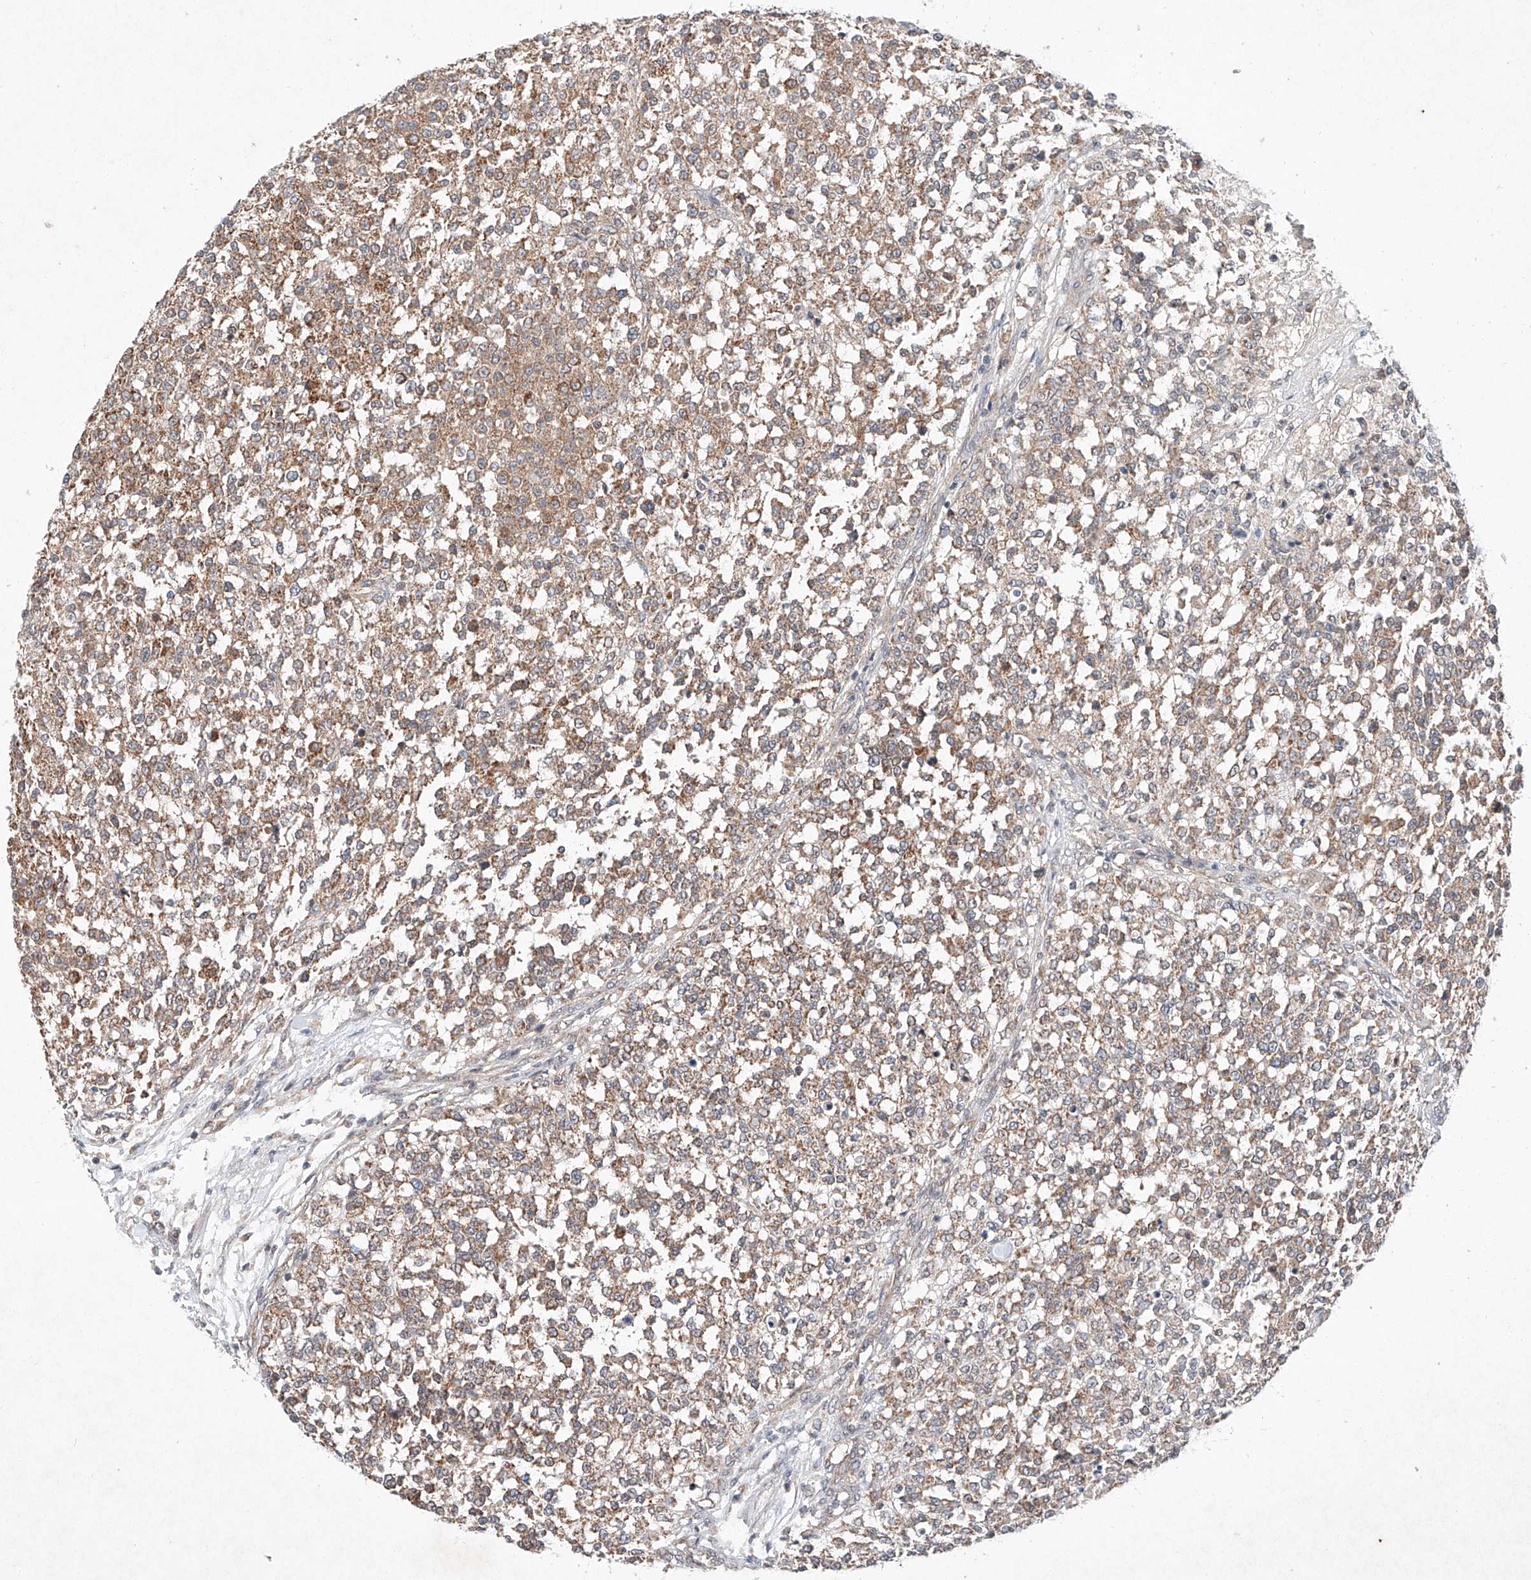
{"staining": {"intensity": "moderate", "quantity": ">75%", "location": "cytoplasmic/membranous"}, "tissue": "testis cancer", "cell_type": "Tumor cells", "image_type": "cancer", "snomed": [{"axis": "morphology", "description": "Seminoma, NOS"}, {"axis": "topography", "description": "Testis"}], "caption": "Immunohistochemistry (IHC) image of seminoma (testis) stained for a protein (brown), which displays medium levels of moderate cytoplasmic/membranous staining in approximately >75% of tumor cells.", "gene": "FASTK", "patient": {"sex": "male", "age": 59}}